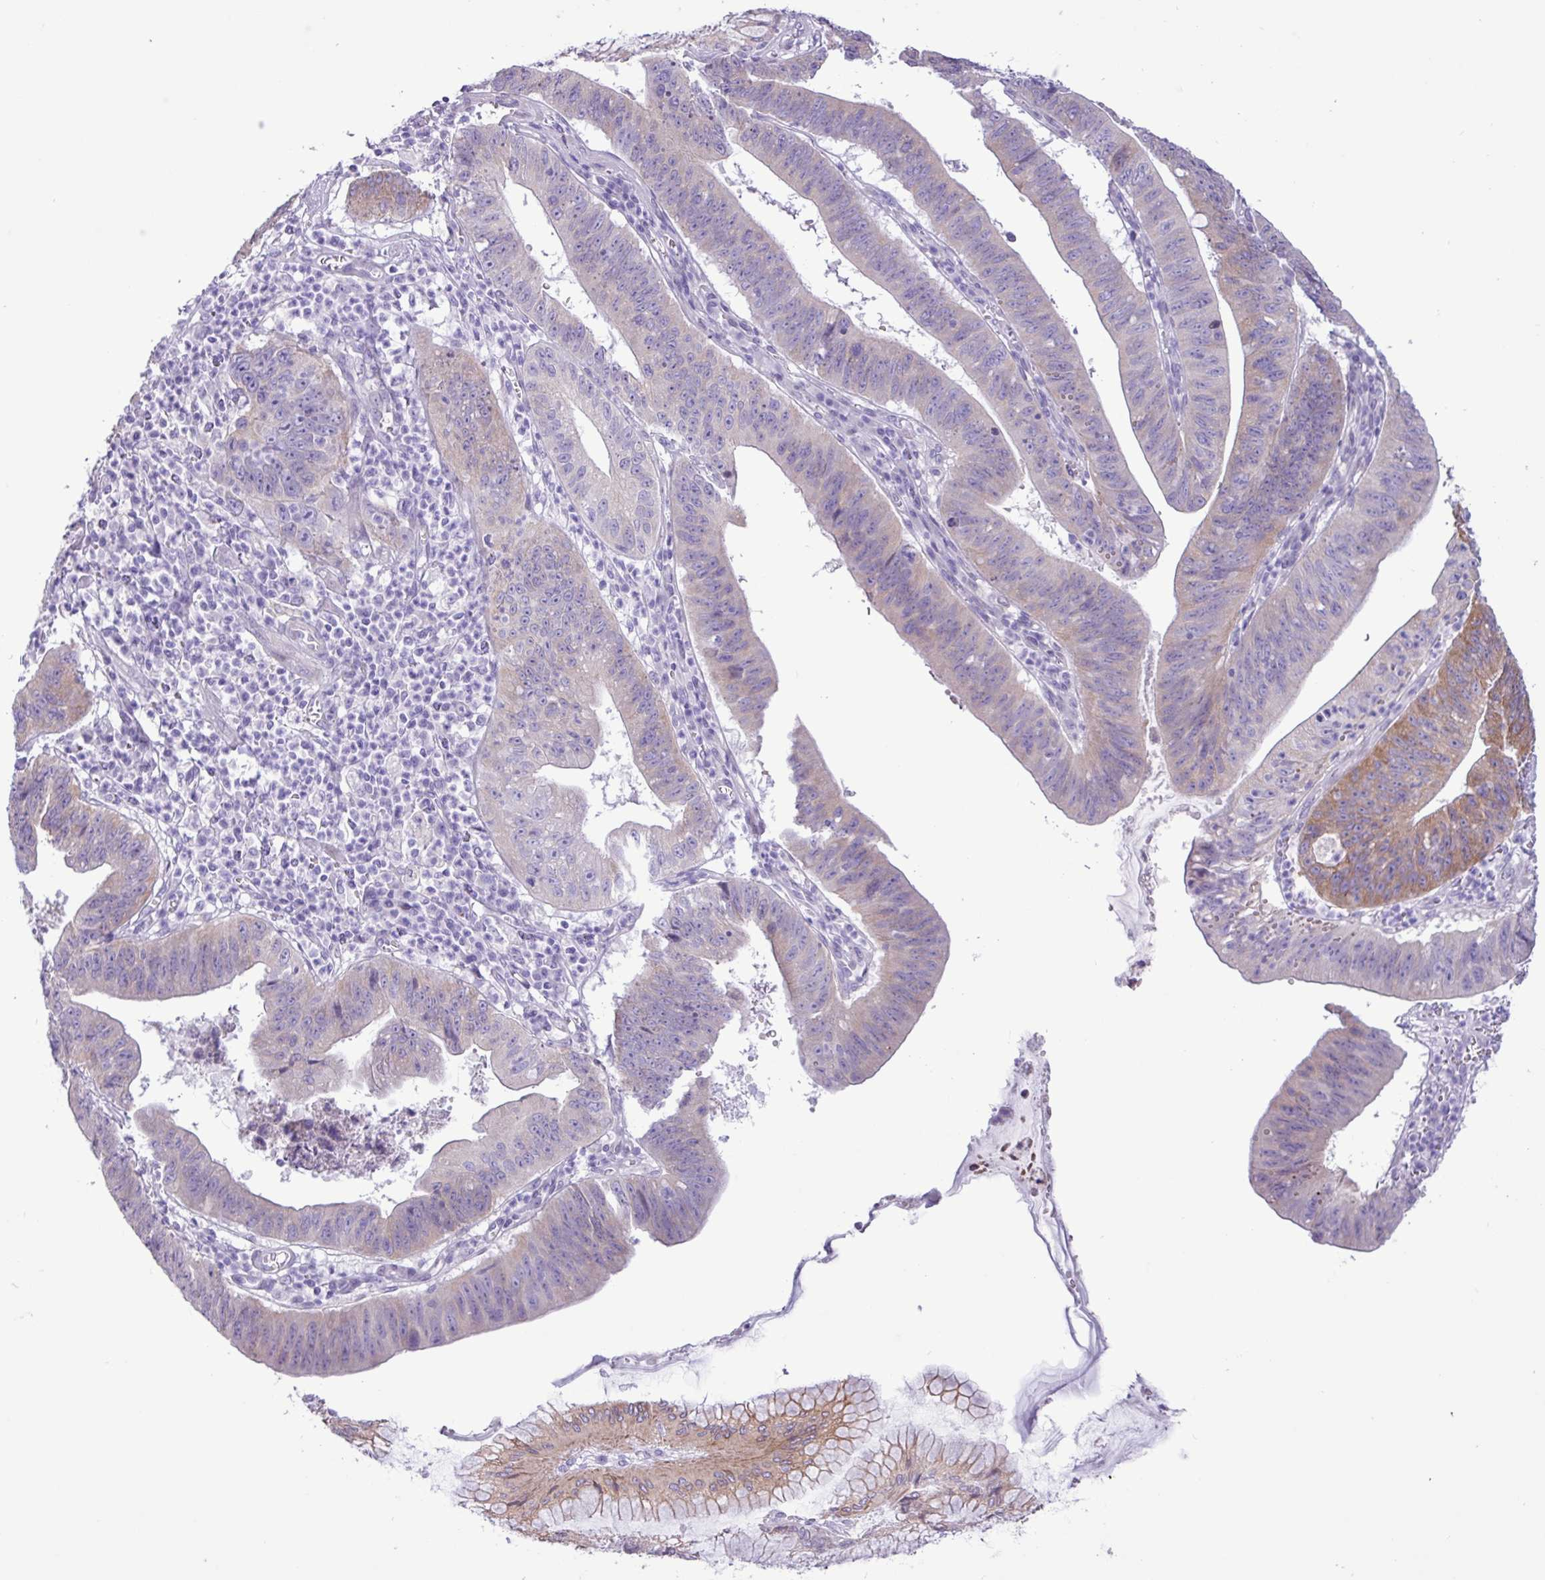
{"staining": {"intensity": "weak", "quantity": "<25%", "location": "cytoplasmic/membranous"}, "tissue": "stomach cancer", "cell_type": "Tumor cells", "image_type": "cancer", "snomed": [{"axis": "morphology", "description": "Adenocarcinoma, NOS"}, {"axis": "topography", "description": "Stomach"}], "caption": "The immunohistochemistry (IHC) micrograph has no significant positivity in tumor cells of stomach cancer (adenocarcinoma) tissue.", "gene": "SLC38A1", "patient": {"sex": "male", "age": 59}}